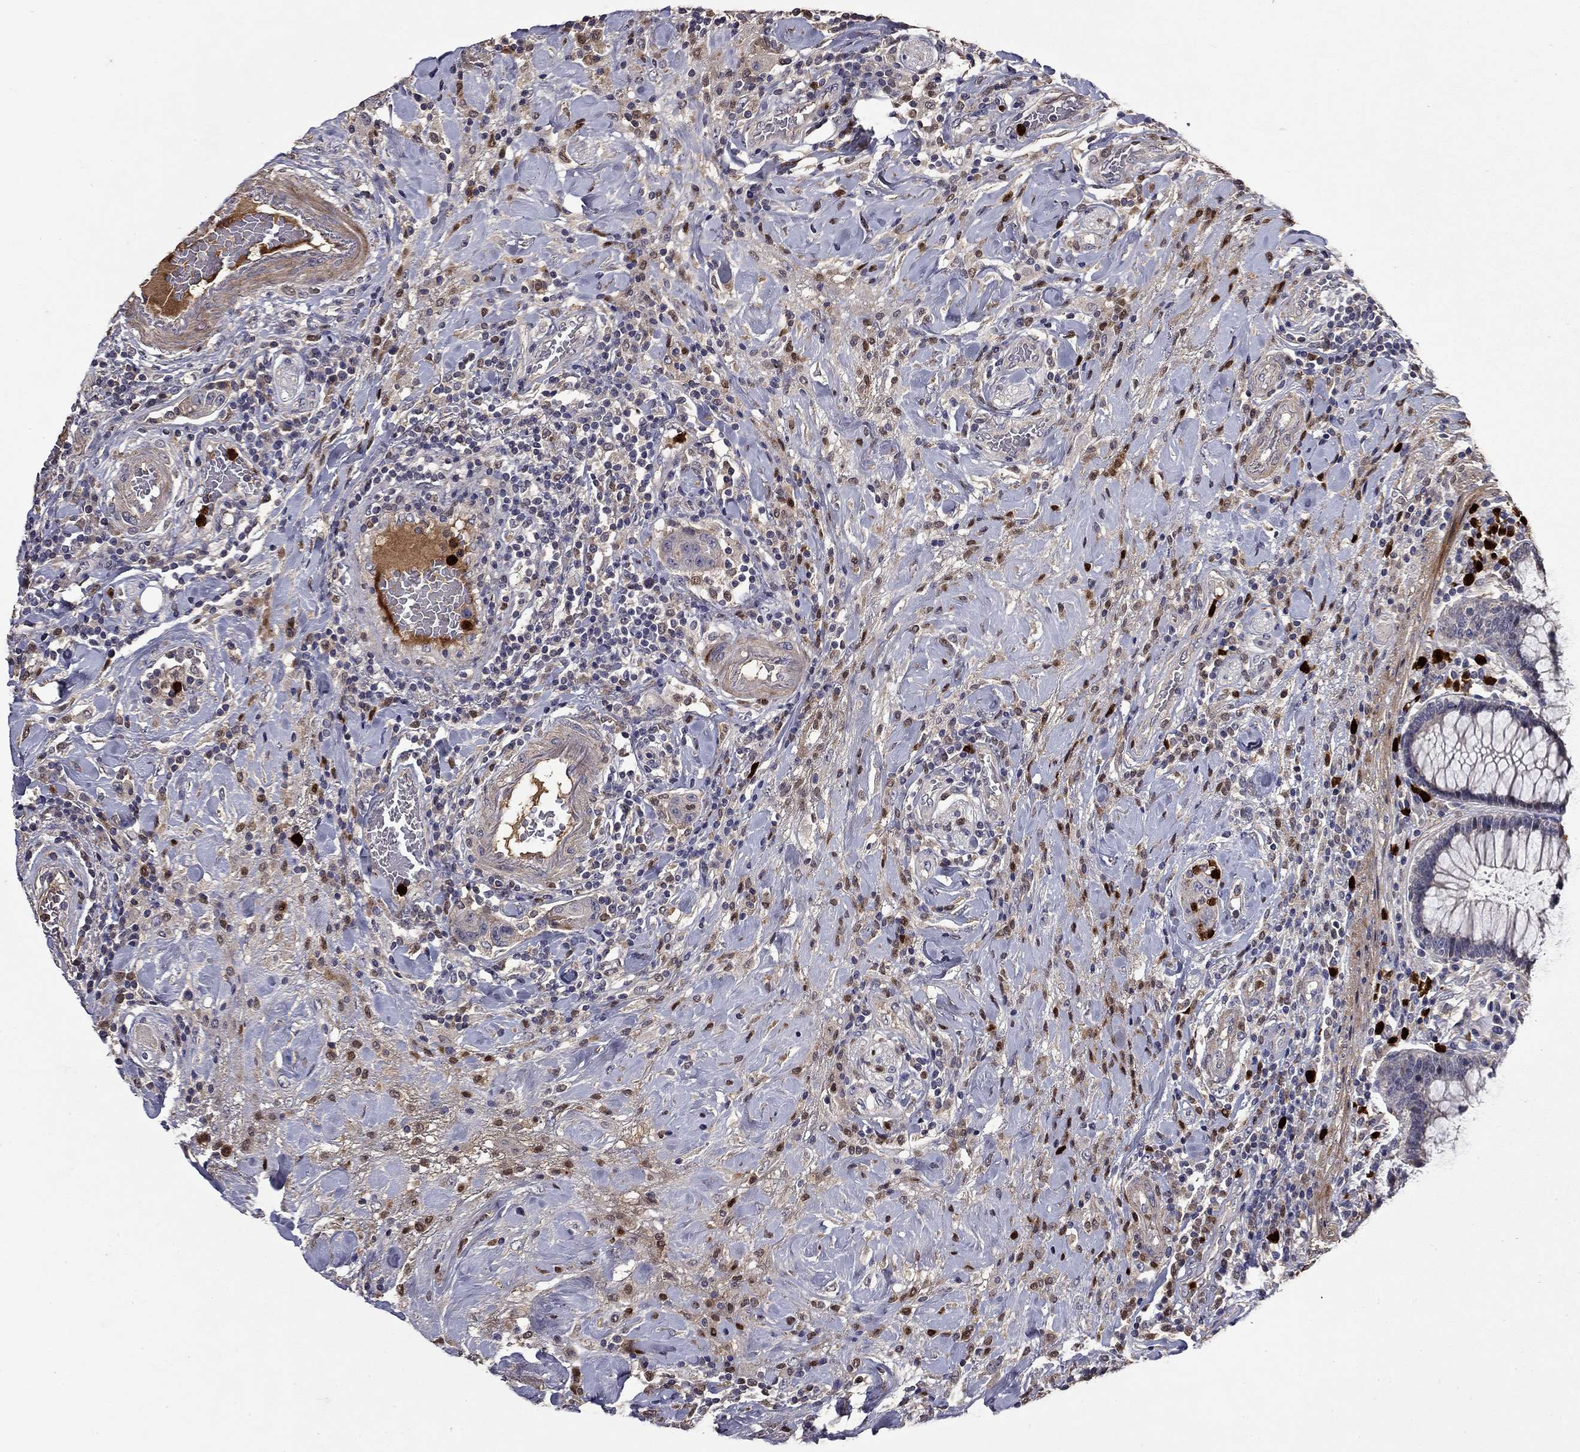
{"staining": {"intensity": "negative", "quantity": "none", "location": "none"}, "tissue": "colorectal cancer", "cell_type": "Tumor cells", "image_type": "cancer", "snomed": [{"axis": "morphology", "description": "Adenocarcinoma, NOS"}, {"axis": "topography", "description": "Colon"}], "caption": "Colorectal cancer (adenocarcinoma) stained for a protein using immunohistochemistry exhibits no positivity tumor cells.", "gene": "SATB1", "patient": {"sex": "female", "age": 69}}